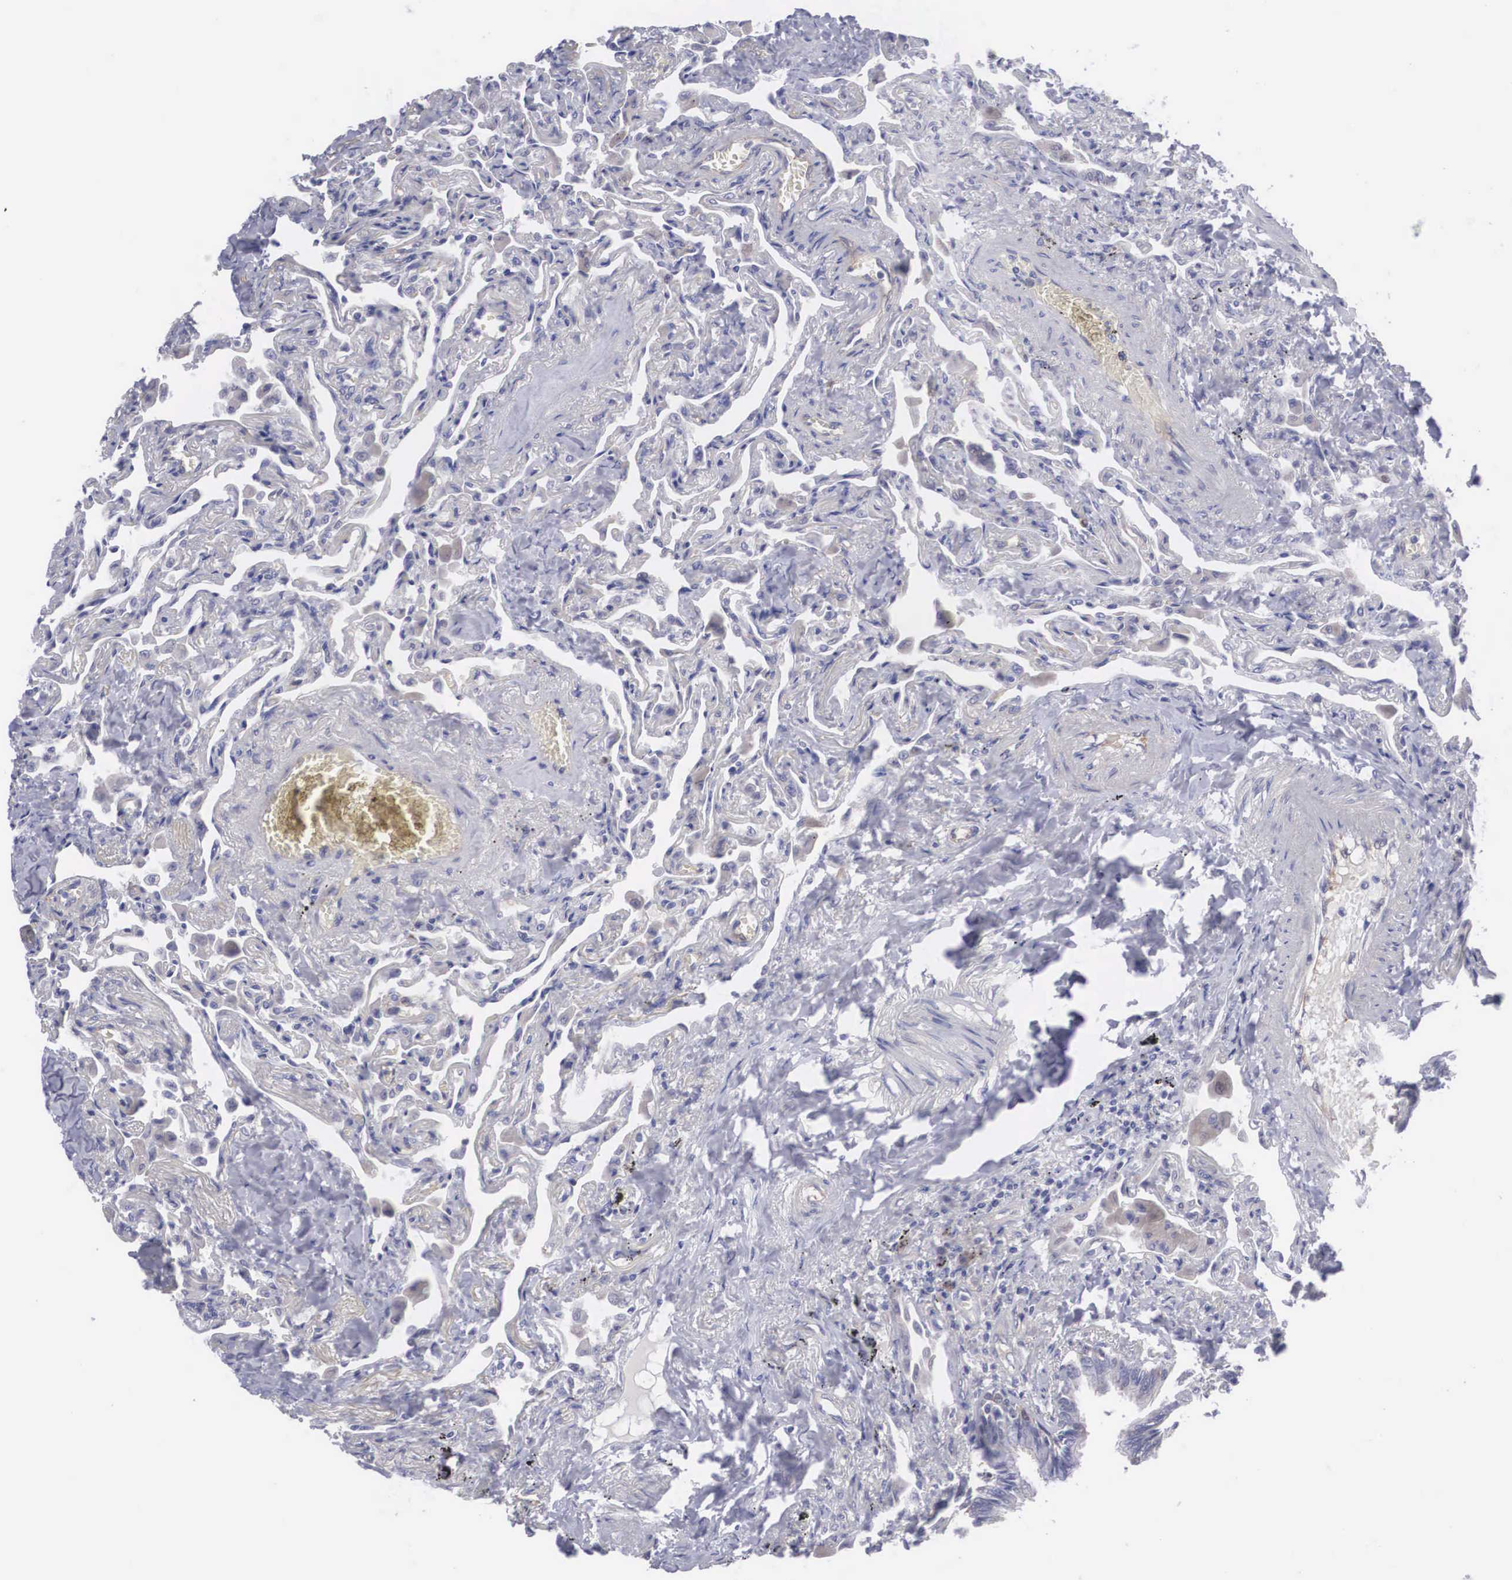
{"staining": {"intensity": "negative", "quantity": "none", "location": "none"}, "tissue": "lung", "cell_type": "Alveolar cells", "image_type": "normal", "snomed": [{"axis": "morphology", "description": "Normal tissue, NOS"}, {"axis": "topography", "description": "Lung"}], "caption": "The micrograph reveals no staining of alveolar cells in benign lung.", "gene": "MAST4", "patient": {"sex": "male", "age": 73}}